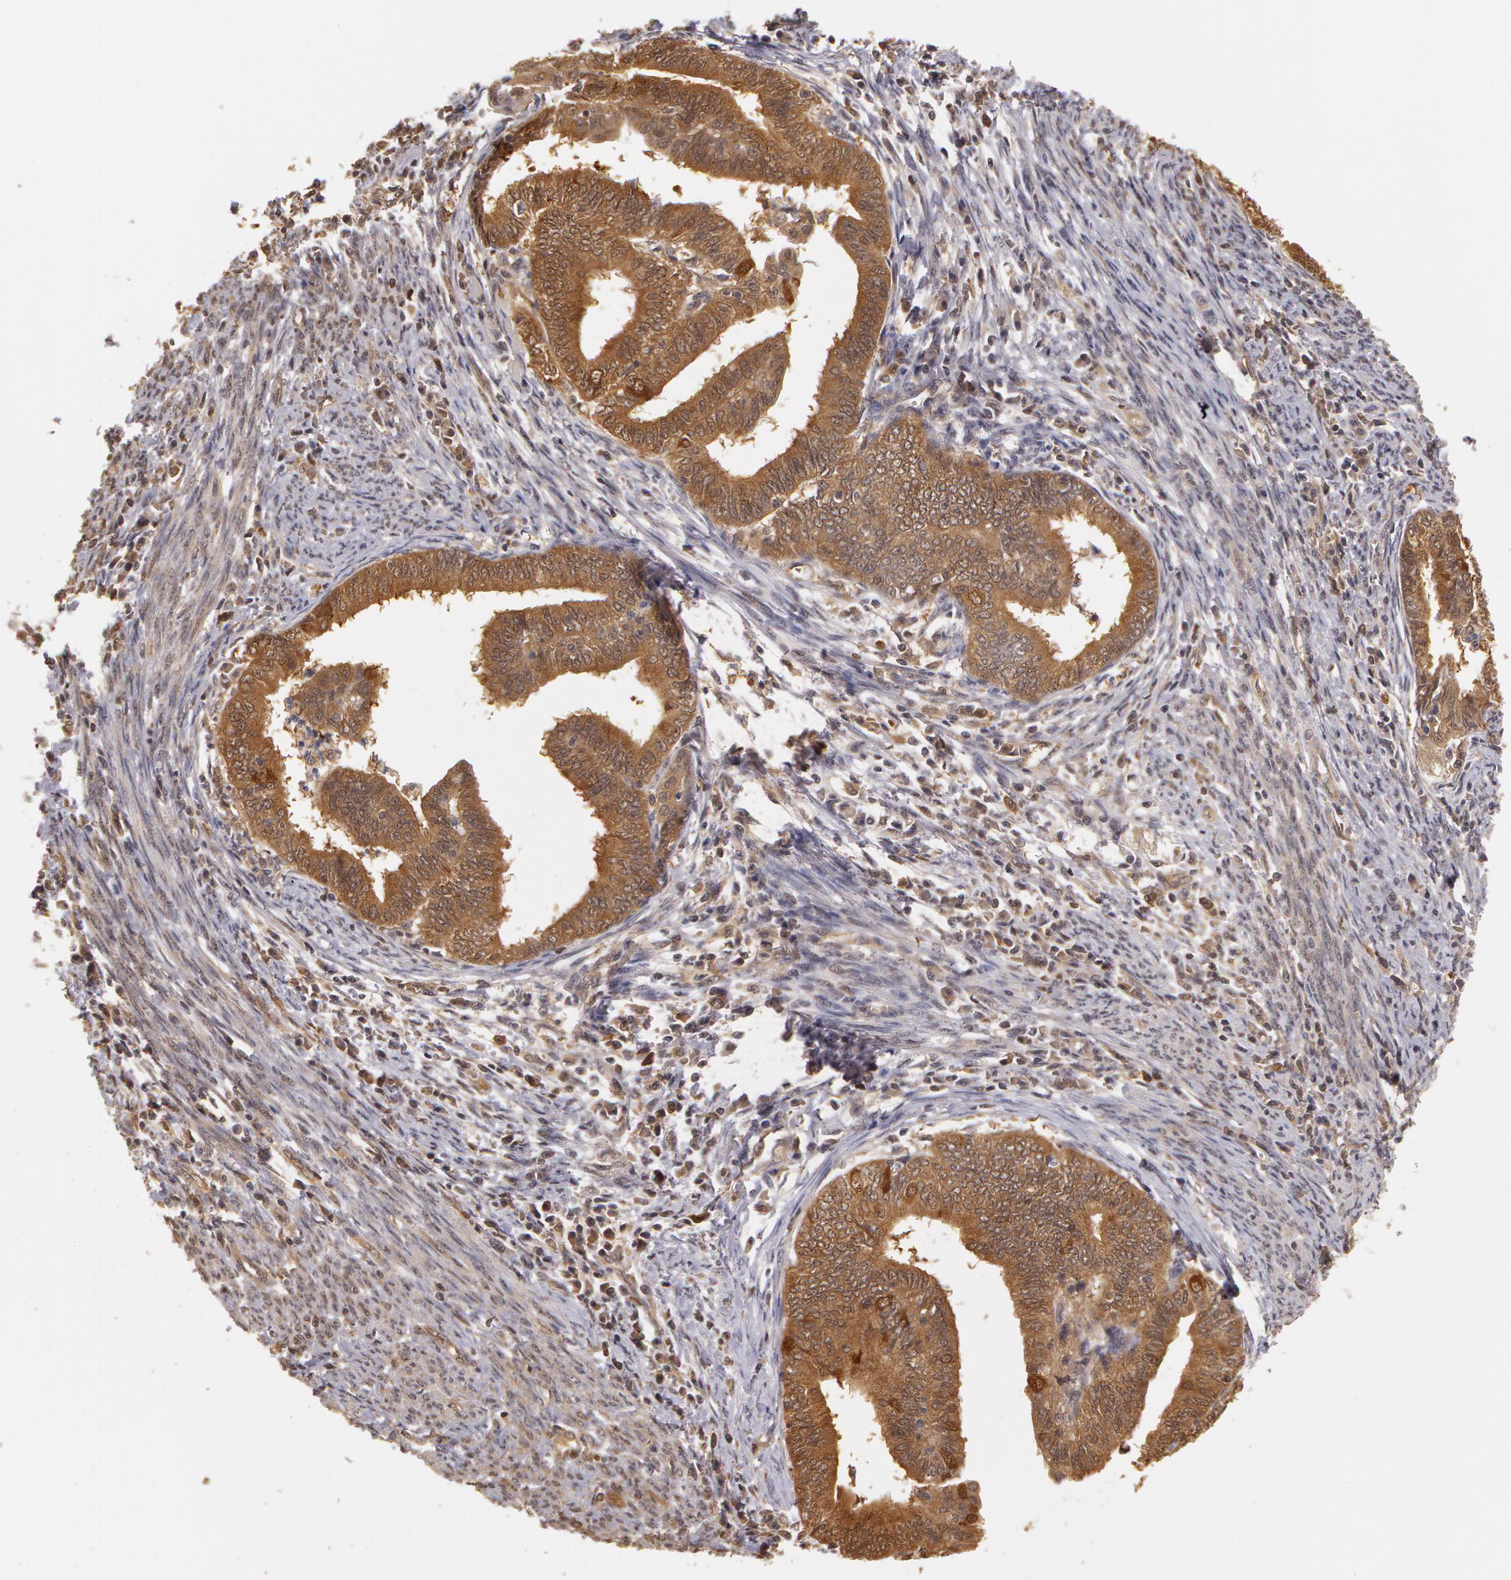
{"staining": {"intensity": "moderate", "quantity": ">75%", "location": "cytoplasmic/membranous"}, "tissue": "endometrial cancer", "cell_type": "Tumor cells", "image_type": "cancer", "snomed": [{"axis": "morphology", "description": "Adenocarcinoma, NOS"}, {"axis": "topography", "description": "Endometrium"}], "caption": "Protein analysis of endometrial adenocarcinoma tissue reveals moderate cytoplasmic/membranous positivity in about >75% of tumor cells. The staining is performed using DAB (3,3'-diaminobenzidine) brown chromogen to label protein expression. The nuclei are counter-stained blue using hematoxylin.", "gene": "AHSA1", "patient": {"sex": "female", "age": 66}}